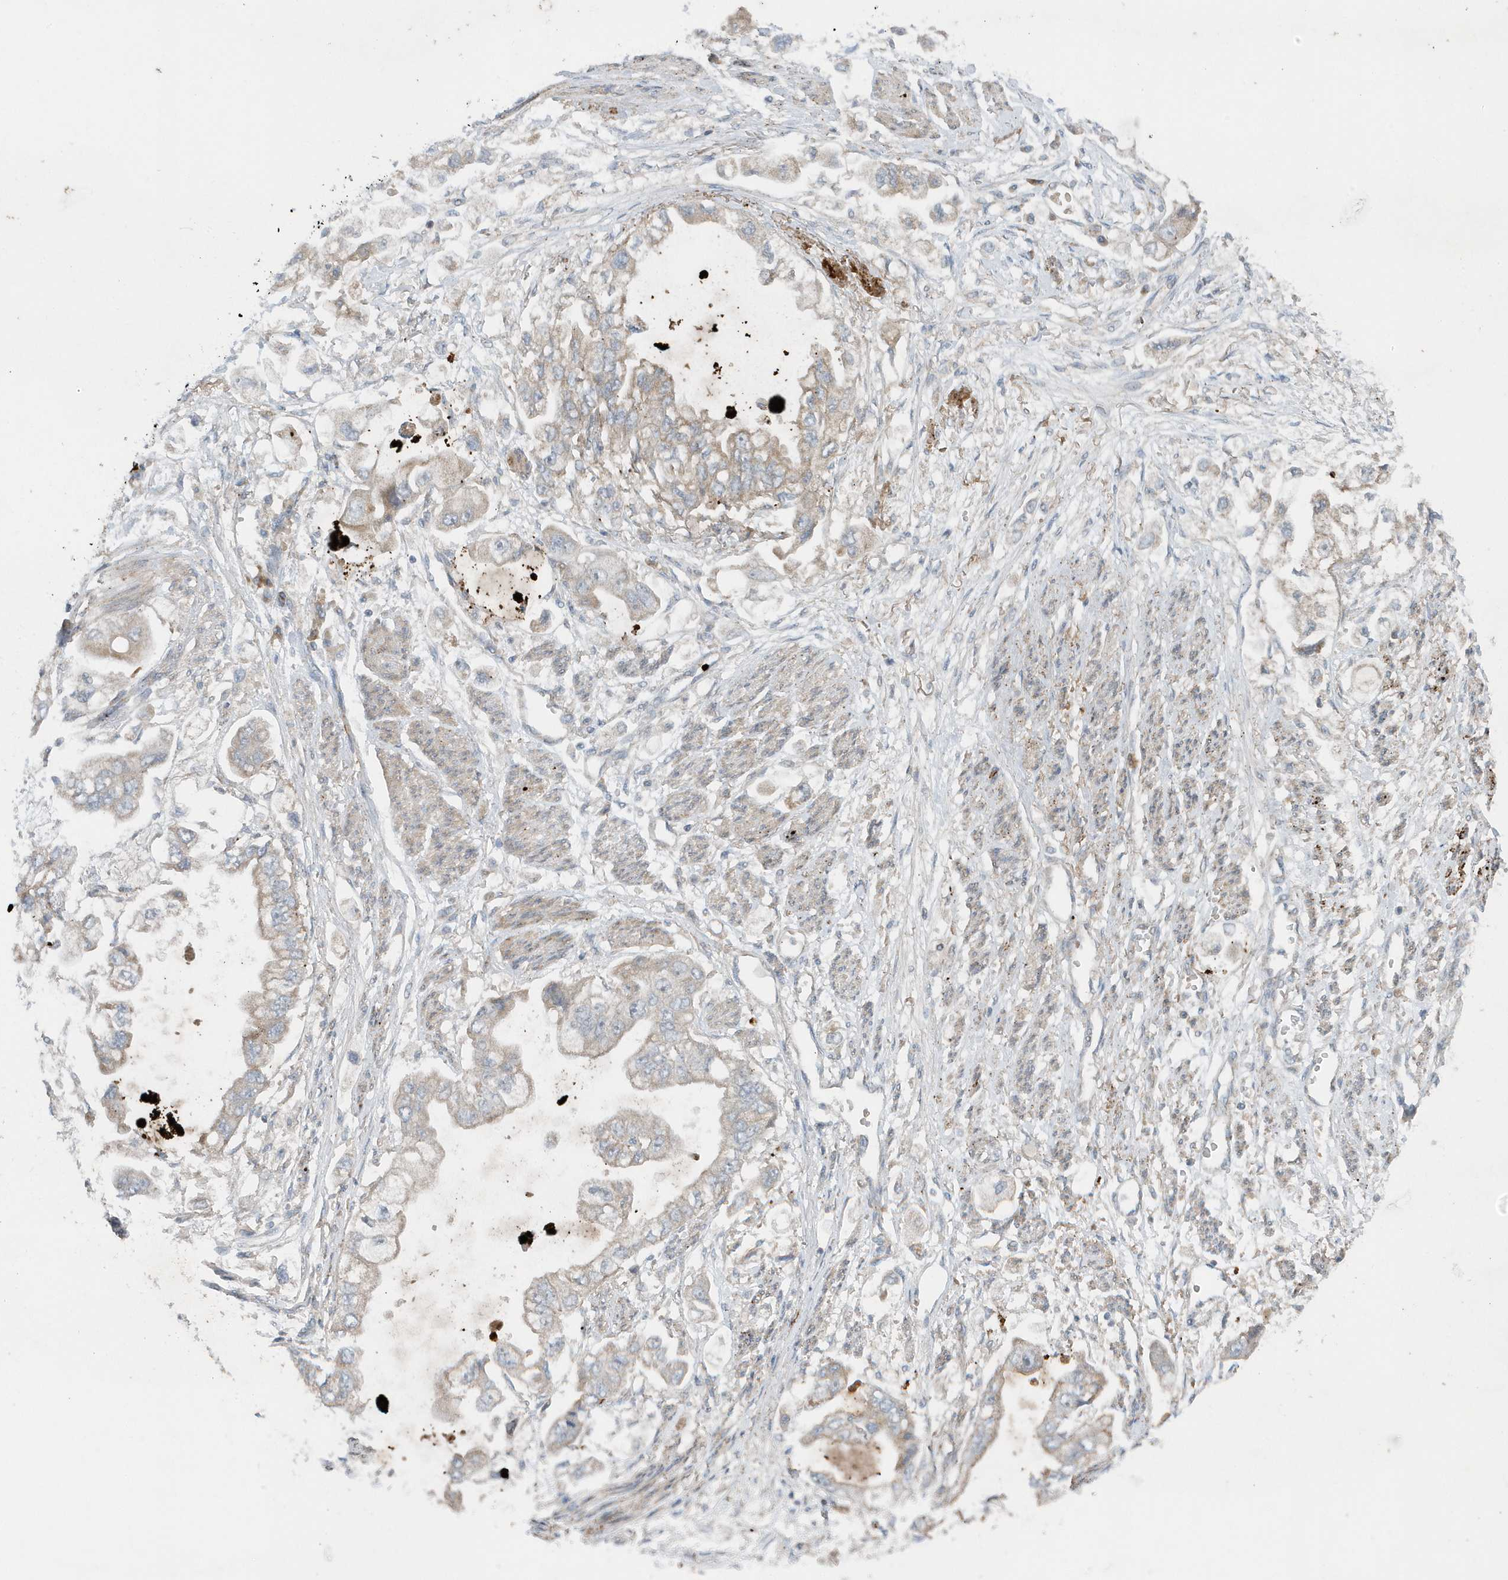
{"staining": {"intensity": "weak", "quantity": "<25%", "location": "cytoplasmic/membranous"}, "tissue": "stomach cancer", "cell_type": "Tumor cells", "image_type": "cancer", "snomed": [{"axis": "morphology", "description": "Adenocarcinoma, NOS"}, {"axis": "topography", "description": "Stomach"}], "caption": "There is no significant staining in tumor cells of adenocarcinoma (stomach).", "gene": "SLC38A2", "patient": {"sex": "male", "age": 62}}